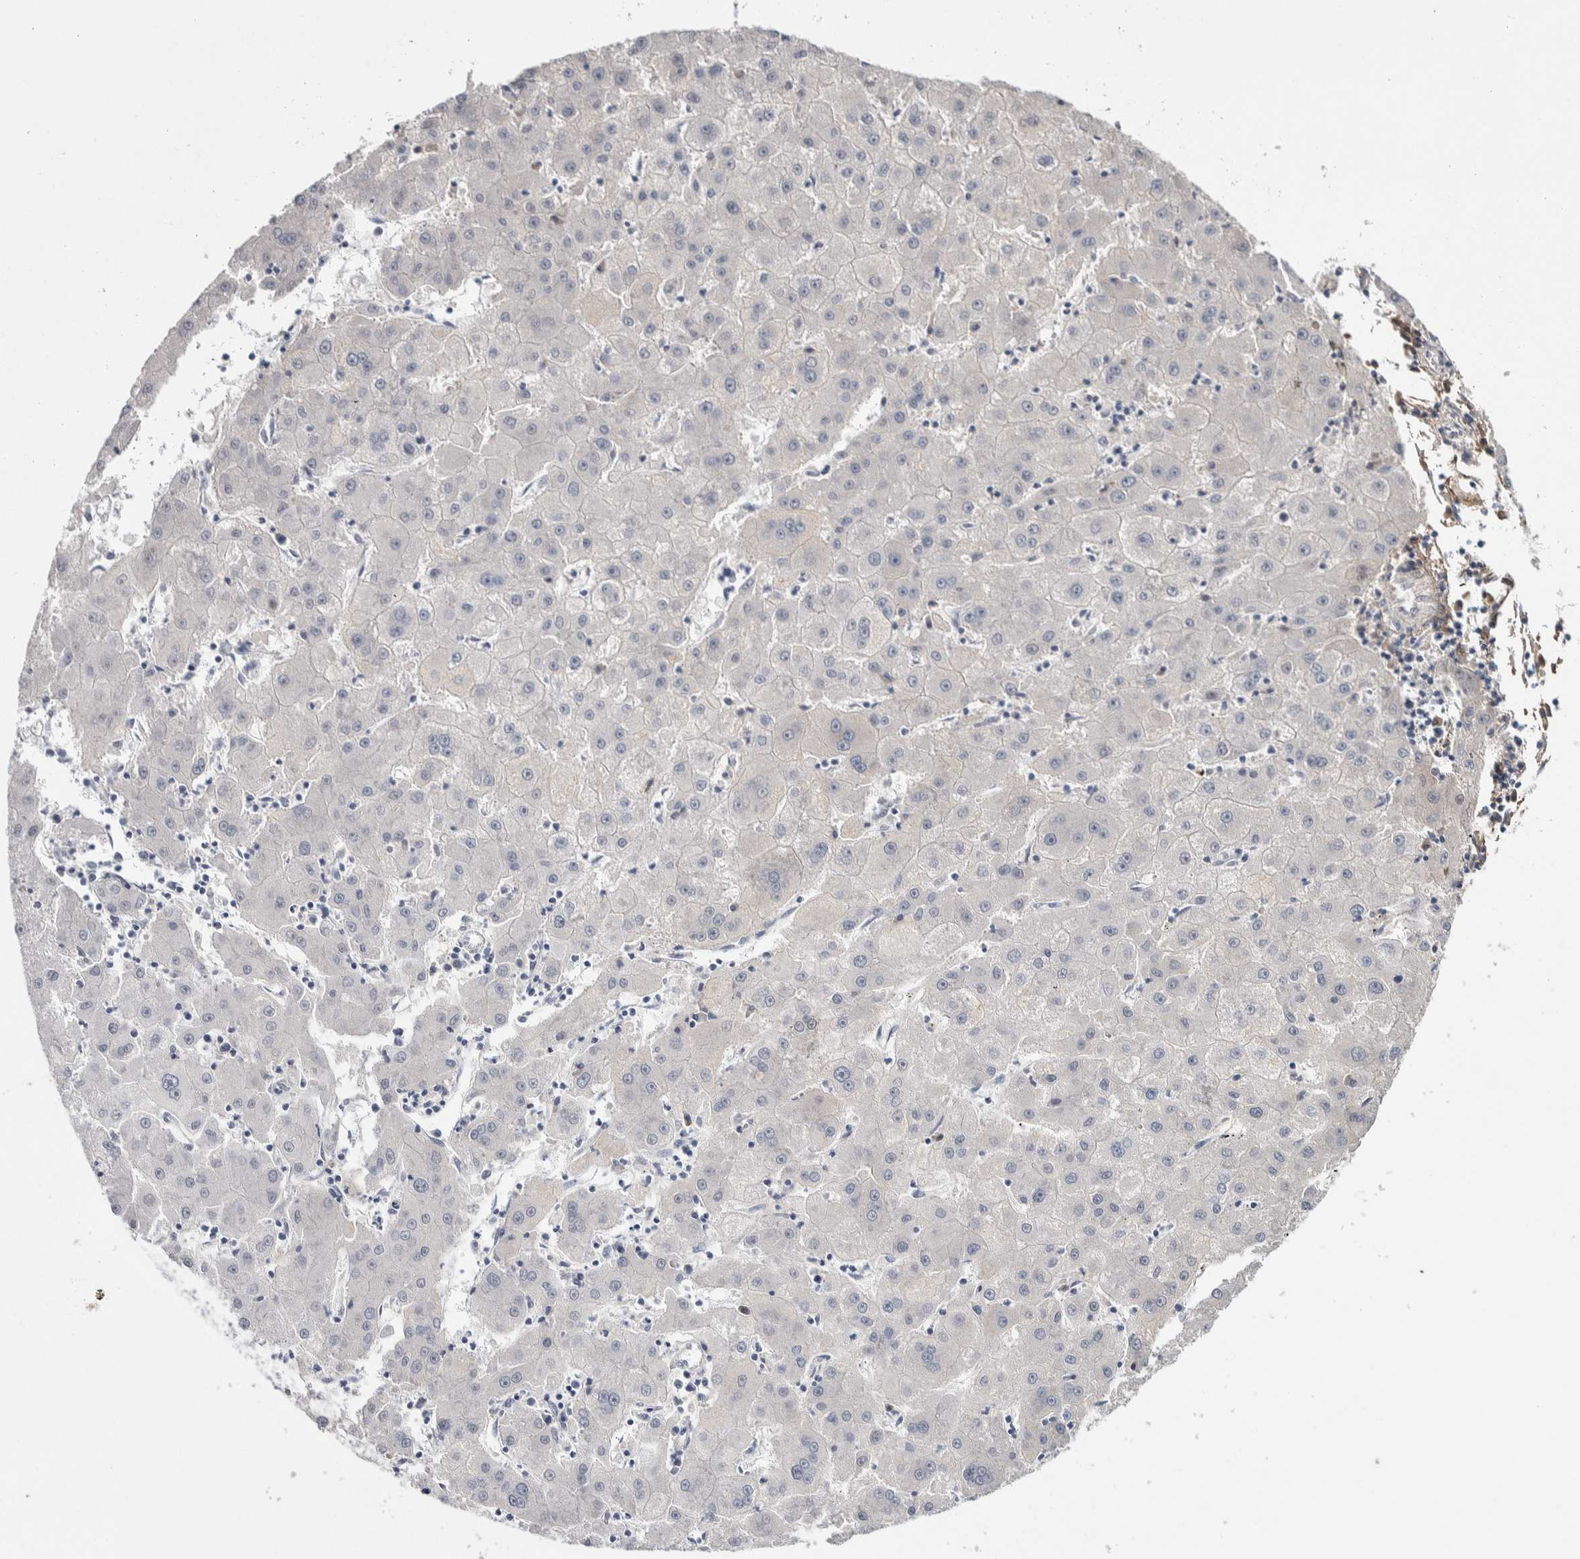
{"staining": {"intensity": "negative", "quantity": "none", "location": "none"}, "tissue": "liver cancer", "cell_type": "Tumor cells", "image_type": "cancer", "snomed": [{"axis": "morphology", "description": "Carcinoma, Hepatocellular, NOS"}, {"axis": "topography", "description": "Liver"}], "caption": "The immunohistochemistry (IHC) micrograph has no significant expression in tumor cells of liver cancer tissue. The staining was performed using DAB (3,3'-diaminobenzidine) to visualize the protein expression in brown, while the nuclei were stained in blue with hematoxylin (Magnification: 20x).", "gene": "ASPN", "patient": {"sex": "male", "age": 72}}